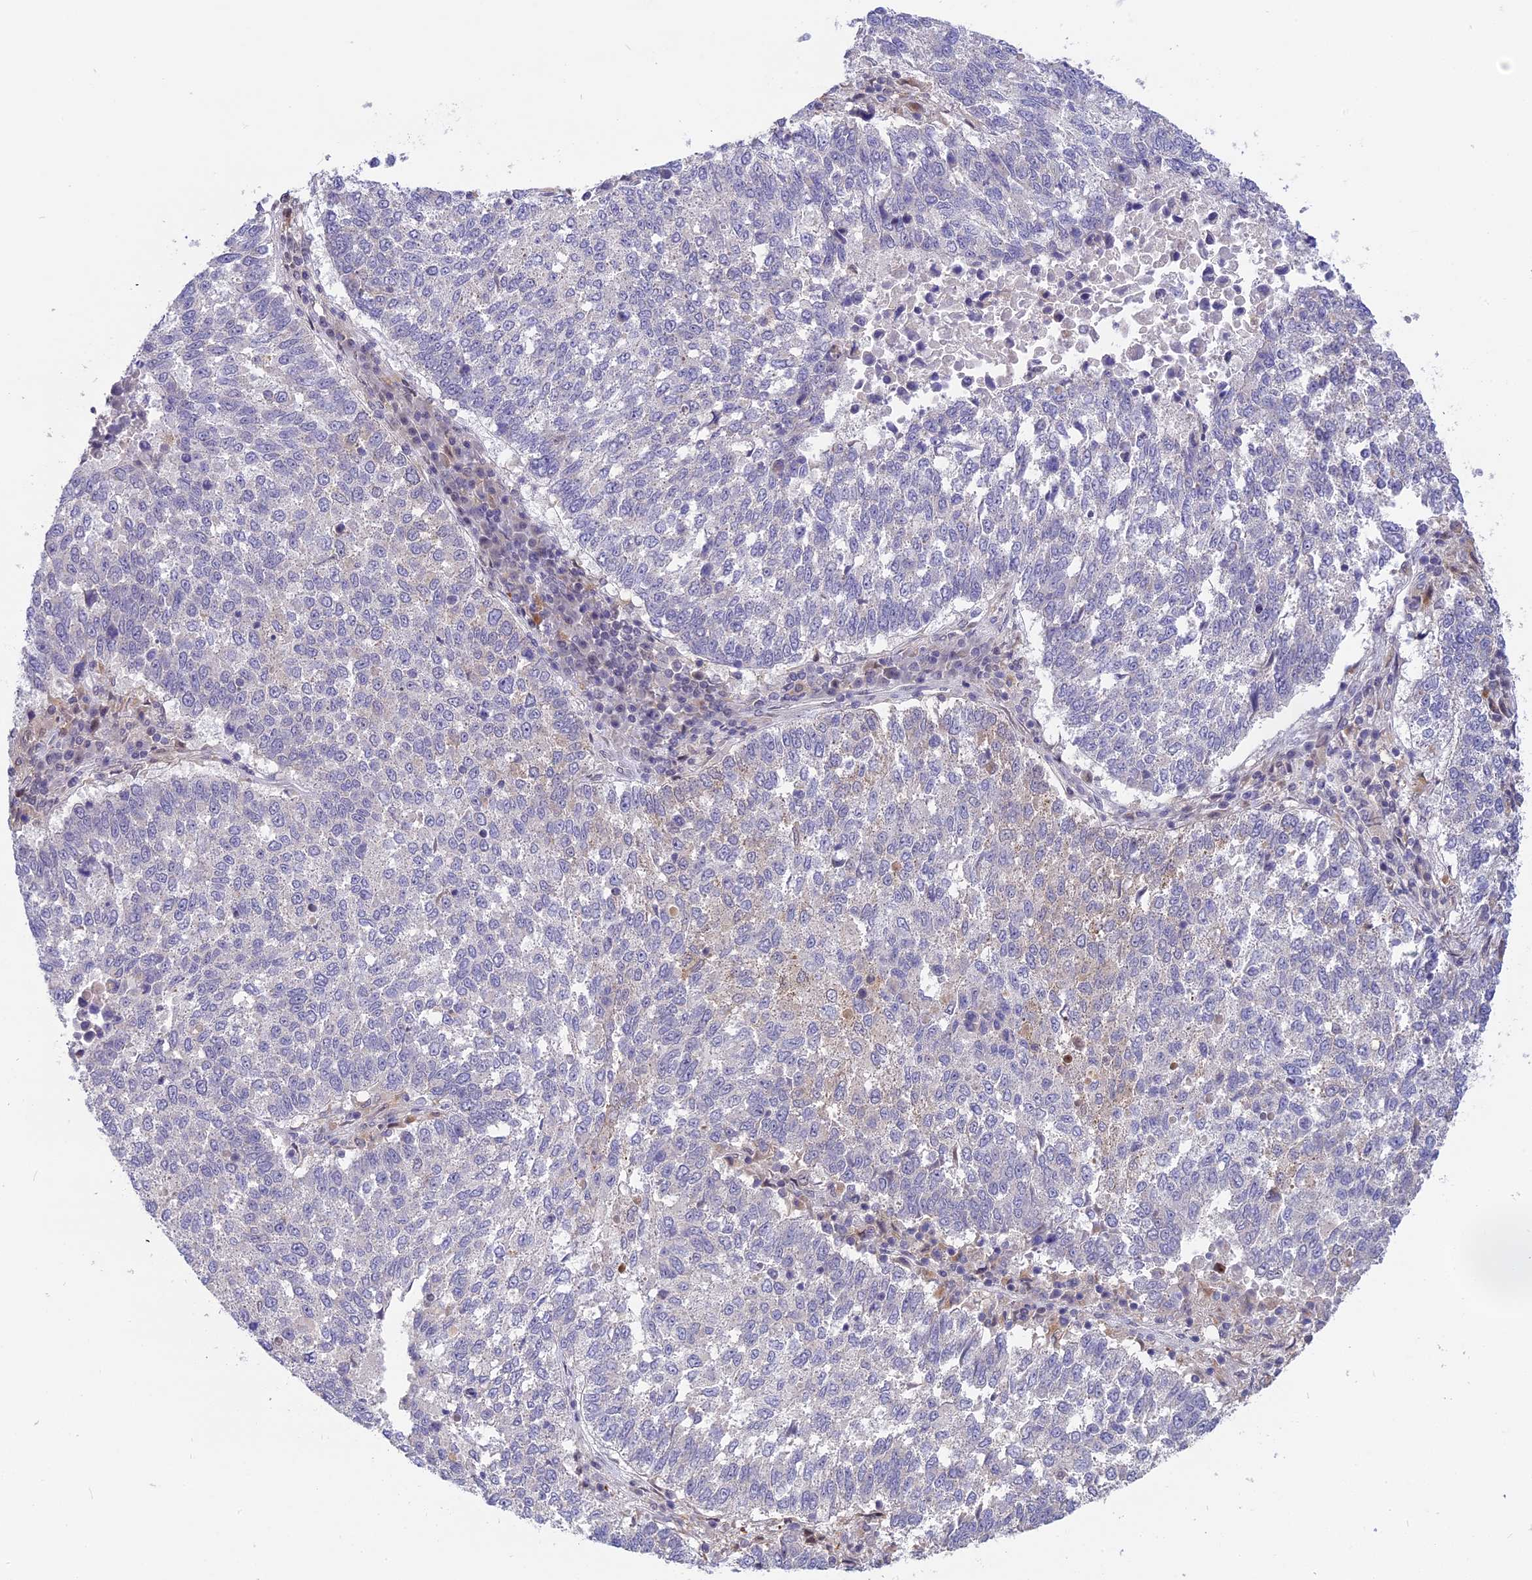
{"staining": {"intensity": "negative", "quantity": "none", "location": "none"}, "tissue": "lung cancer", "cell_type": "Tumor cells", "image_type": "cancer", "snomed": [{"axis": "morphology", "description": "Squamous cell carcinoma, NOS"}, {"axis": "topography", "description": "Lung"}], "caption": "This is an IHC image of human lung squamous cell carcinoma. There is no positivity in tumor cells.", "gene": "KCTD14", "patient": {"sex": "male", "age": 73}}